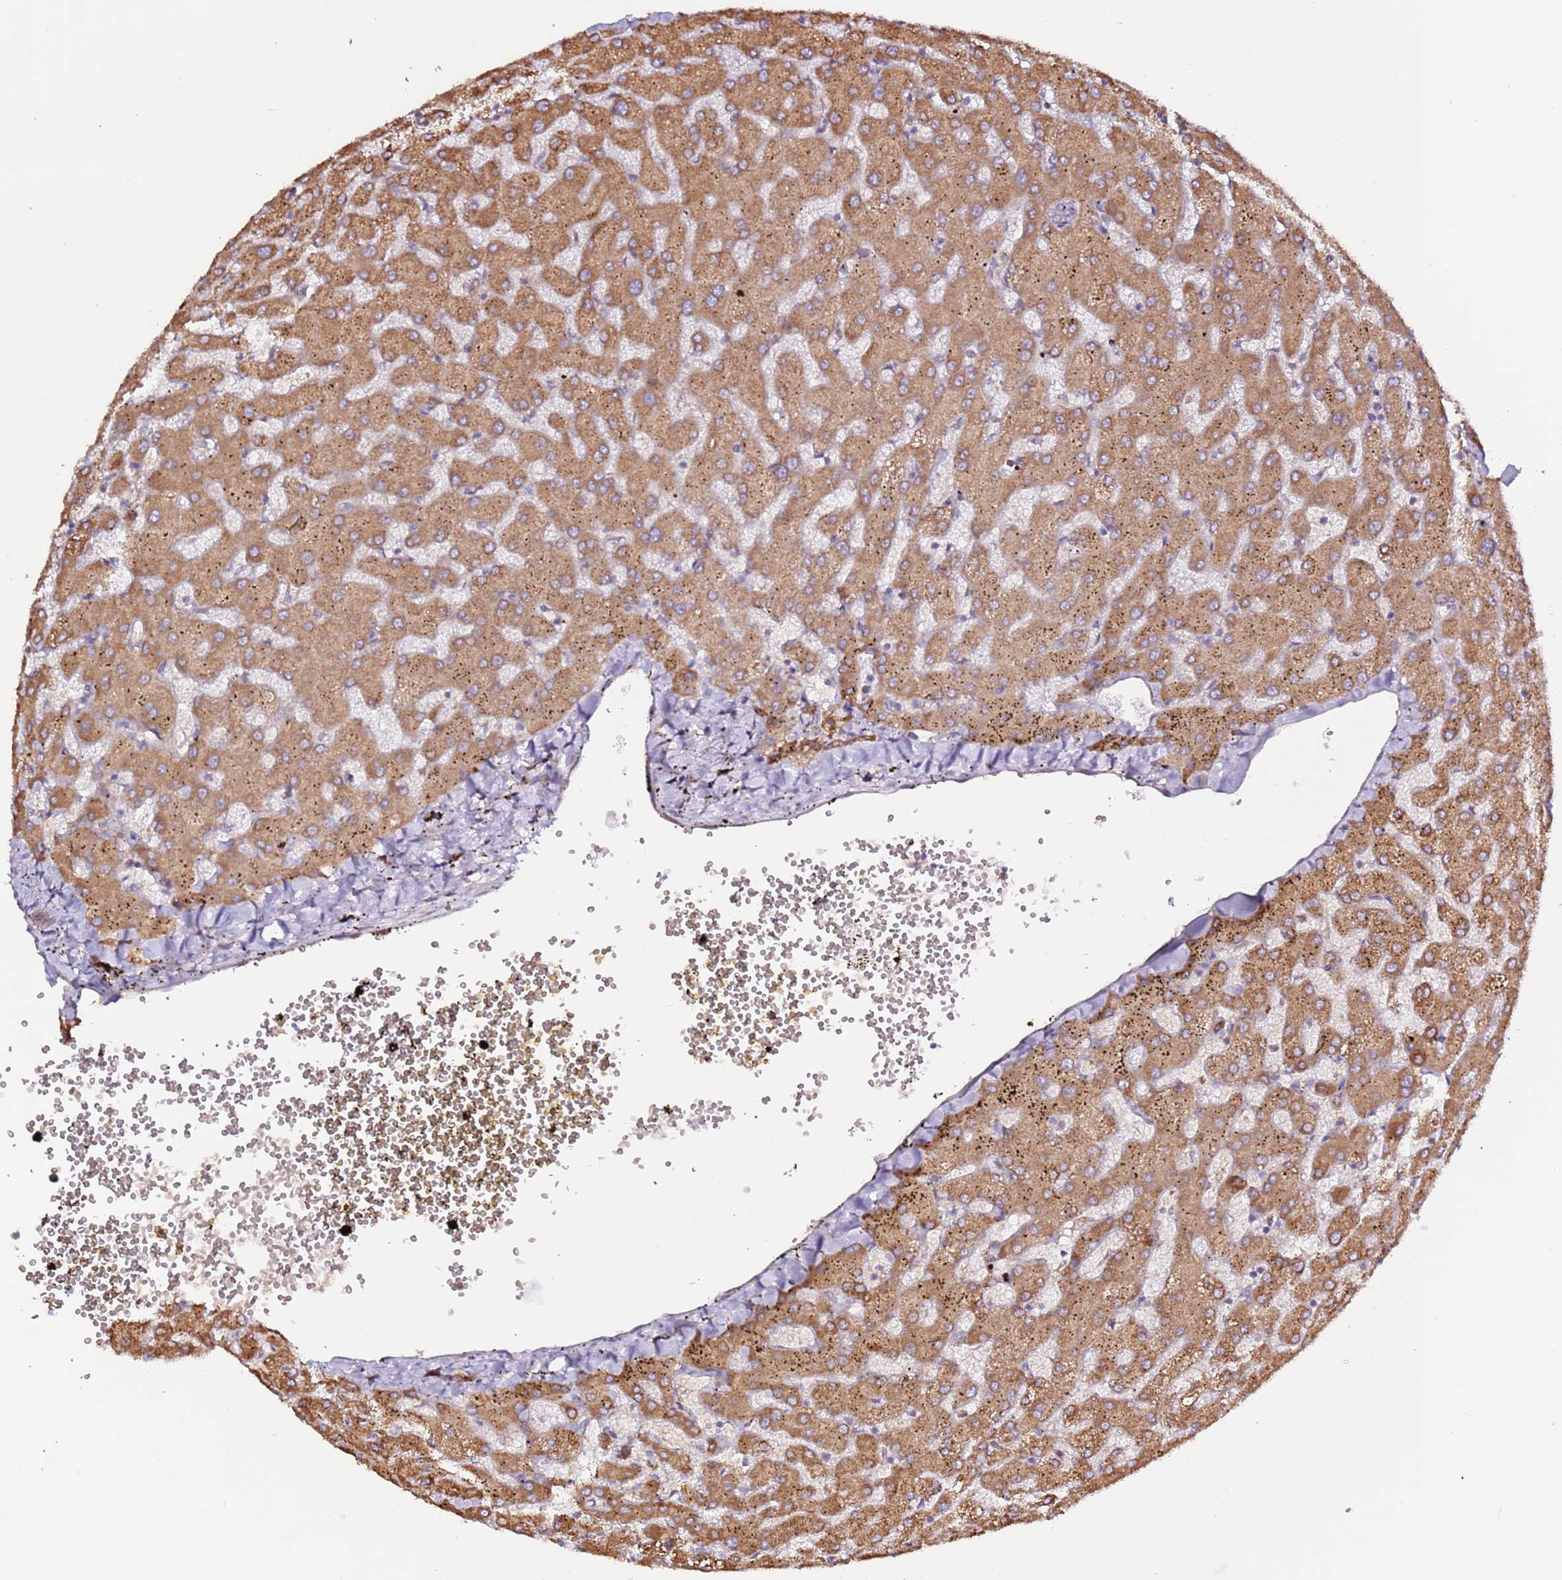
{"staining": {"intensity": "negative", "quantity": "none", "location": "none"}, "tissue": "liver", "cell_type": "Cholangiocytes", "image_type": "normal", "snomed": [{"axis": "morphology", "description": "Normal tissue, NOS"}, {"axis": "topography", "description": "Liver"}], "caption": "The micrograph displays no significant positivity in cholangiocytes of liver.", "gene": "HSD17B7", "patient": {"sex": "female", "age": 63}}